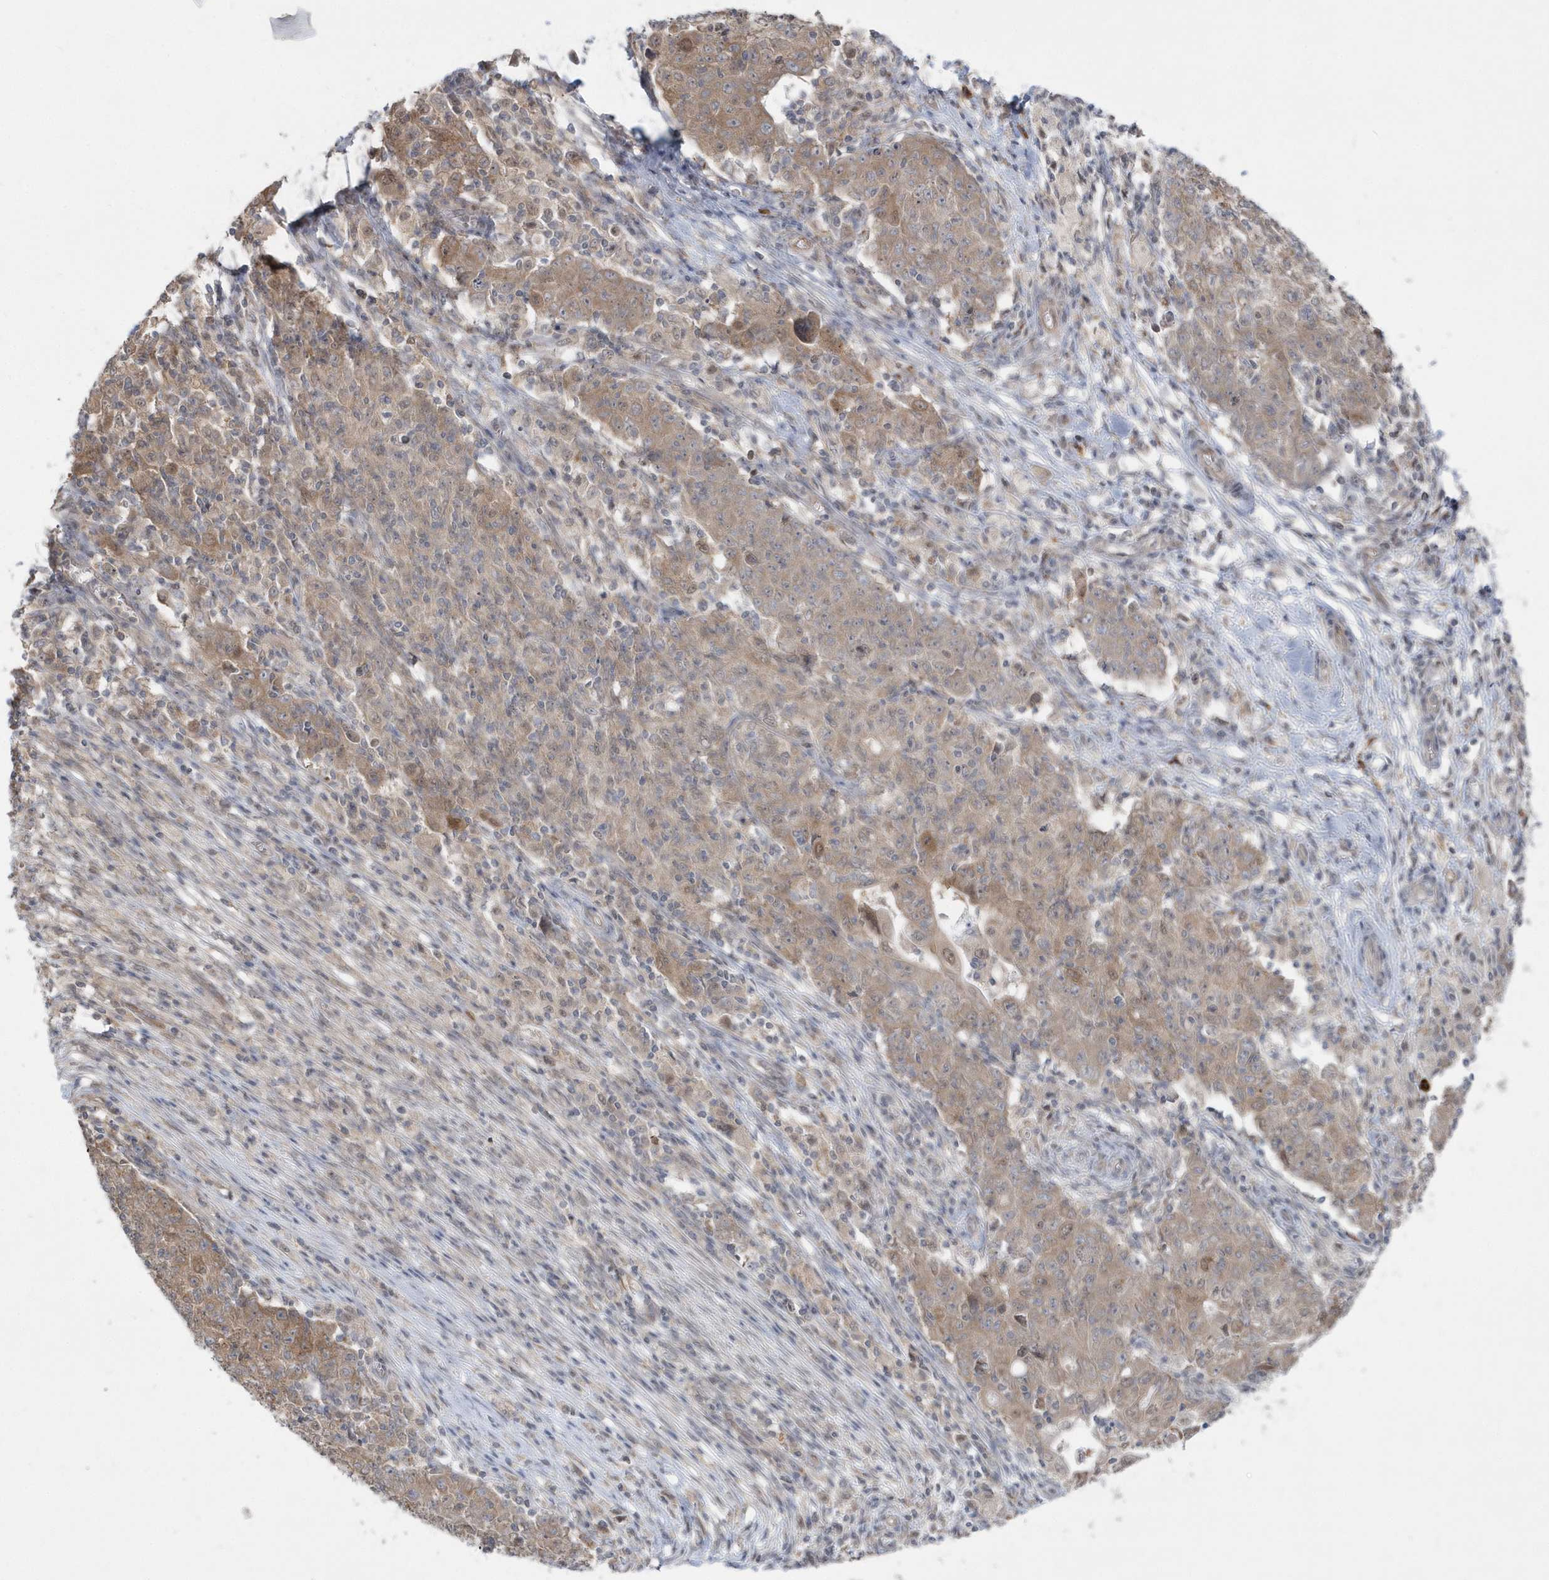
{"staining": {"intensity": "moderate", "quantity": "25%-75%", "location": "cytoplasmic/membranous"}, "tissue": "ovarian cancer", "cell_type": "Tumor cells", "image_type": "cancer", "snomed": [{"axis": "morphology", "description": "Carcinoma, endometroid"}, {"axis": "topography", "description": "Ovary"}], "caption": "Immunohistochemical staining of human ovarian cancer shows medium levels of moderate cytoplasmic/membranous protein positivity in about 25%-75% of tumor cells.", "gene": "DHX57", "patient": {"sex": "female", "age": 42}}